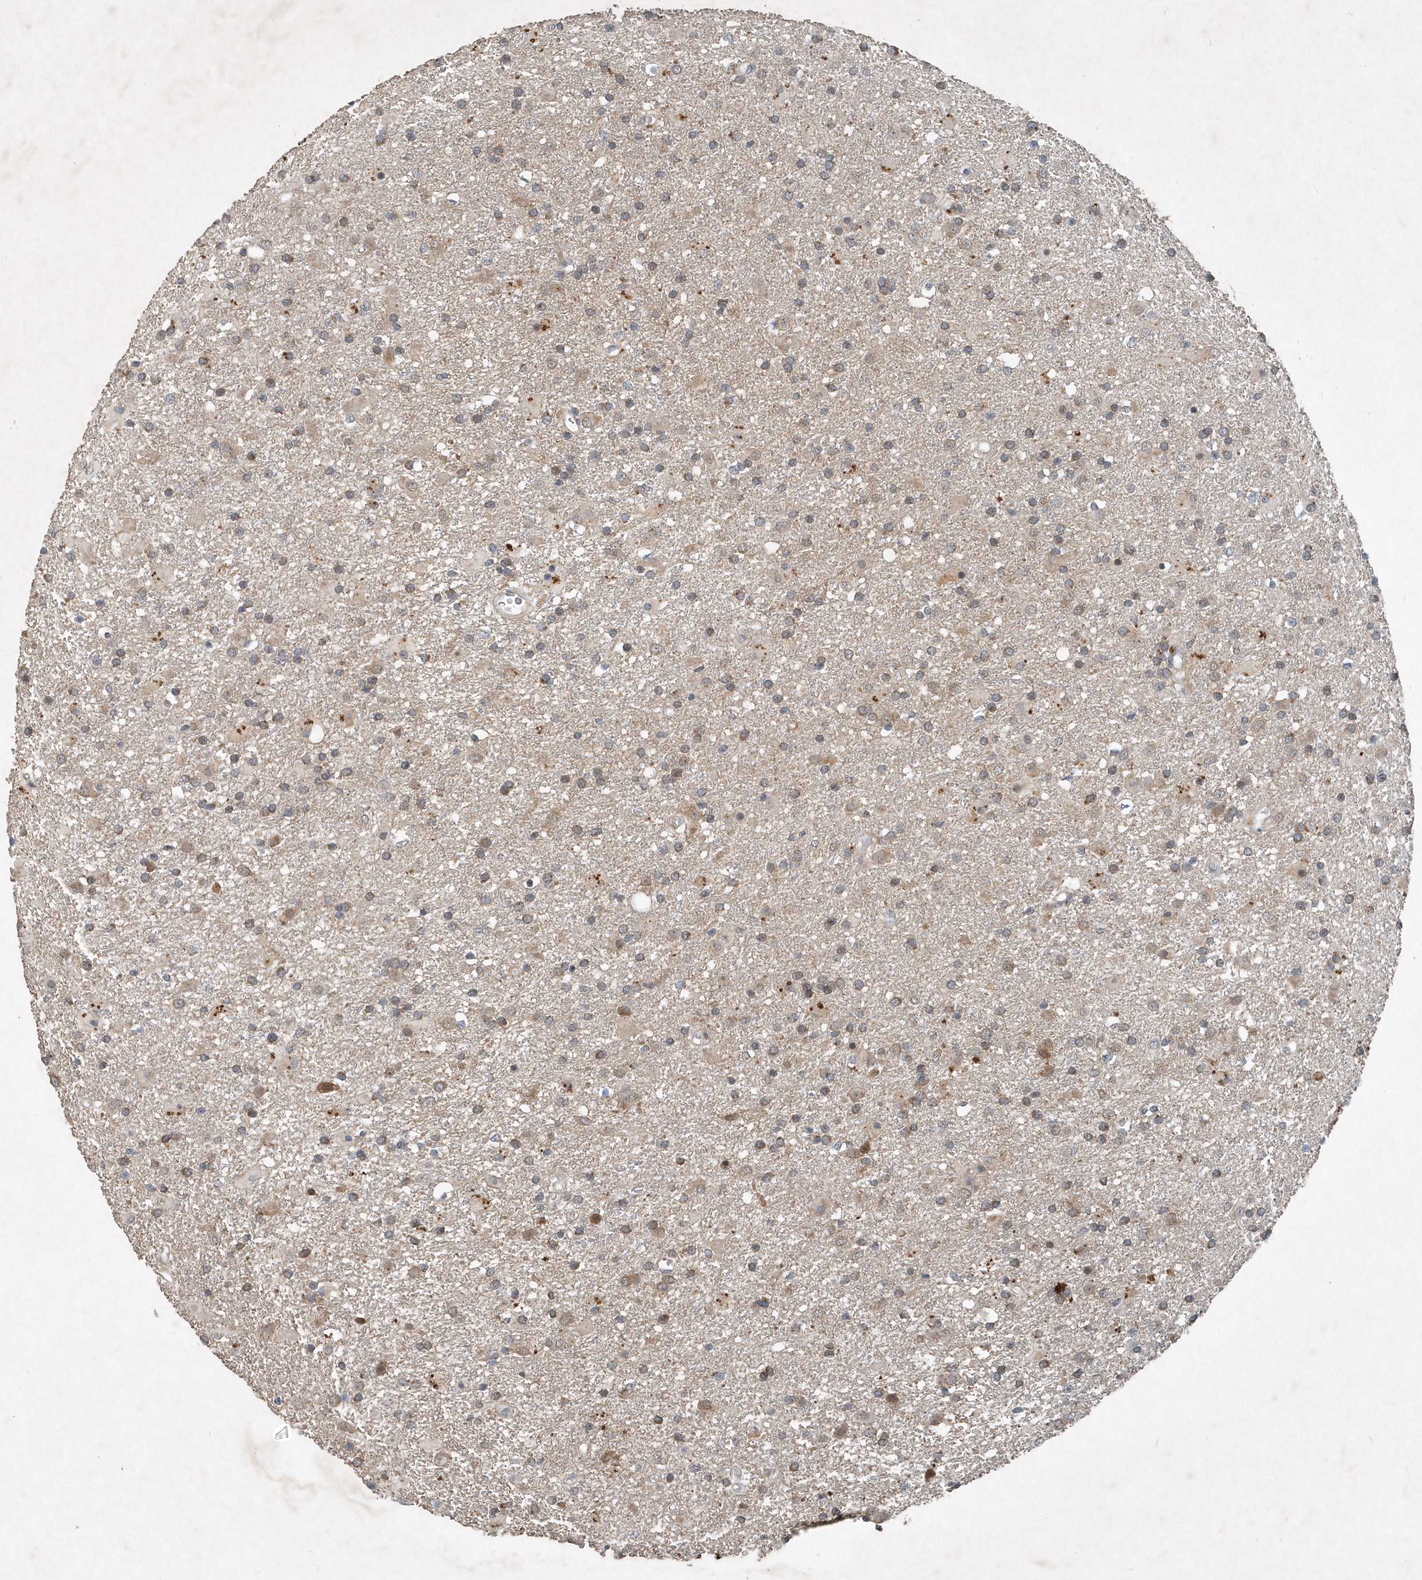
{"staining": {"intensity": "negative", "quantity": "none", "location": "none"}, "tissue": "glioma", "cell_type": "Tumor cells", "image_type": "cancer", "snomed": [{"axis": "morphology", "description": "Glioma, malignant, Low grade"}, {"axis": "topography", "description": "Brain"}], "caption": "There is no significant positivity in tumor cells of malignant glioma (low-grade).", "gene": "SCFD2", "patient": {"sex": "male", "age": 65}}